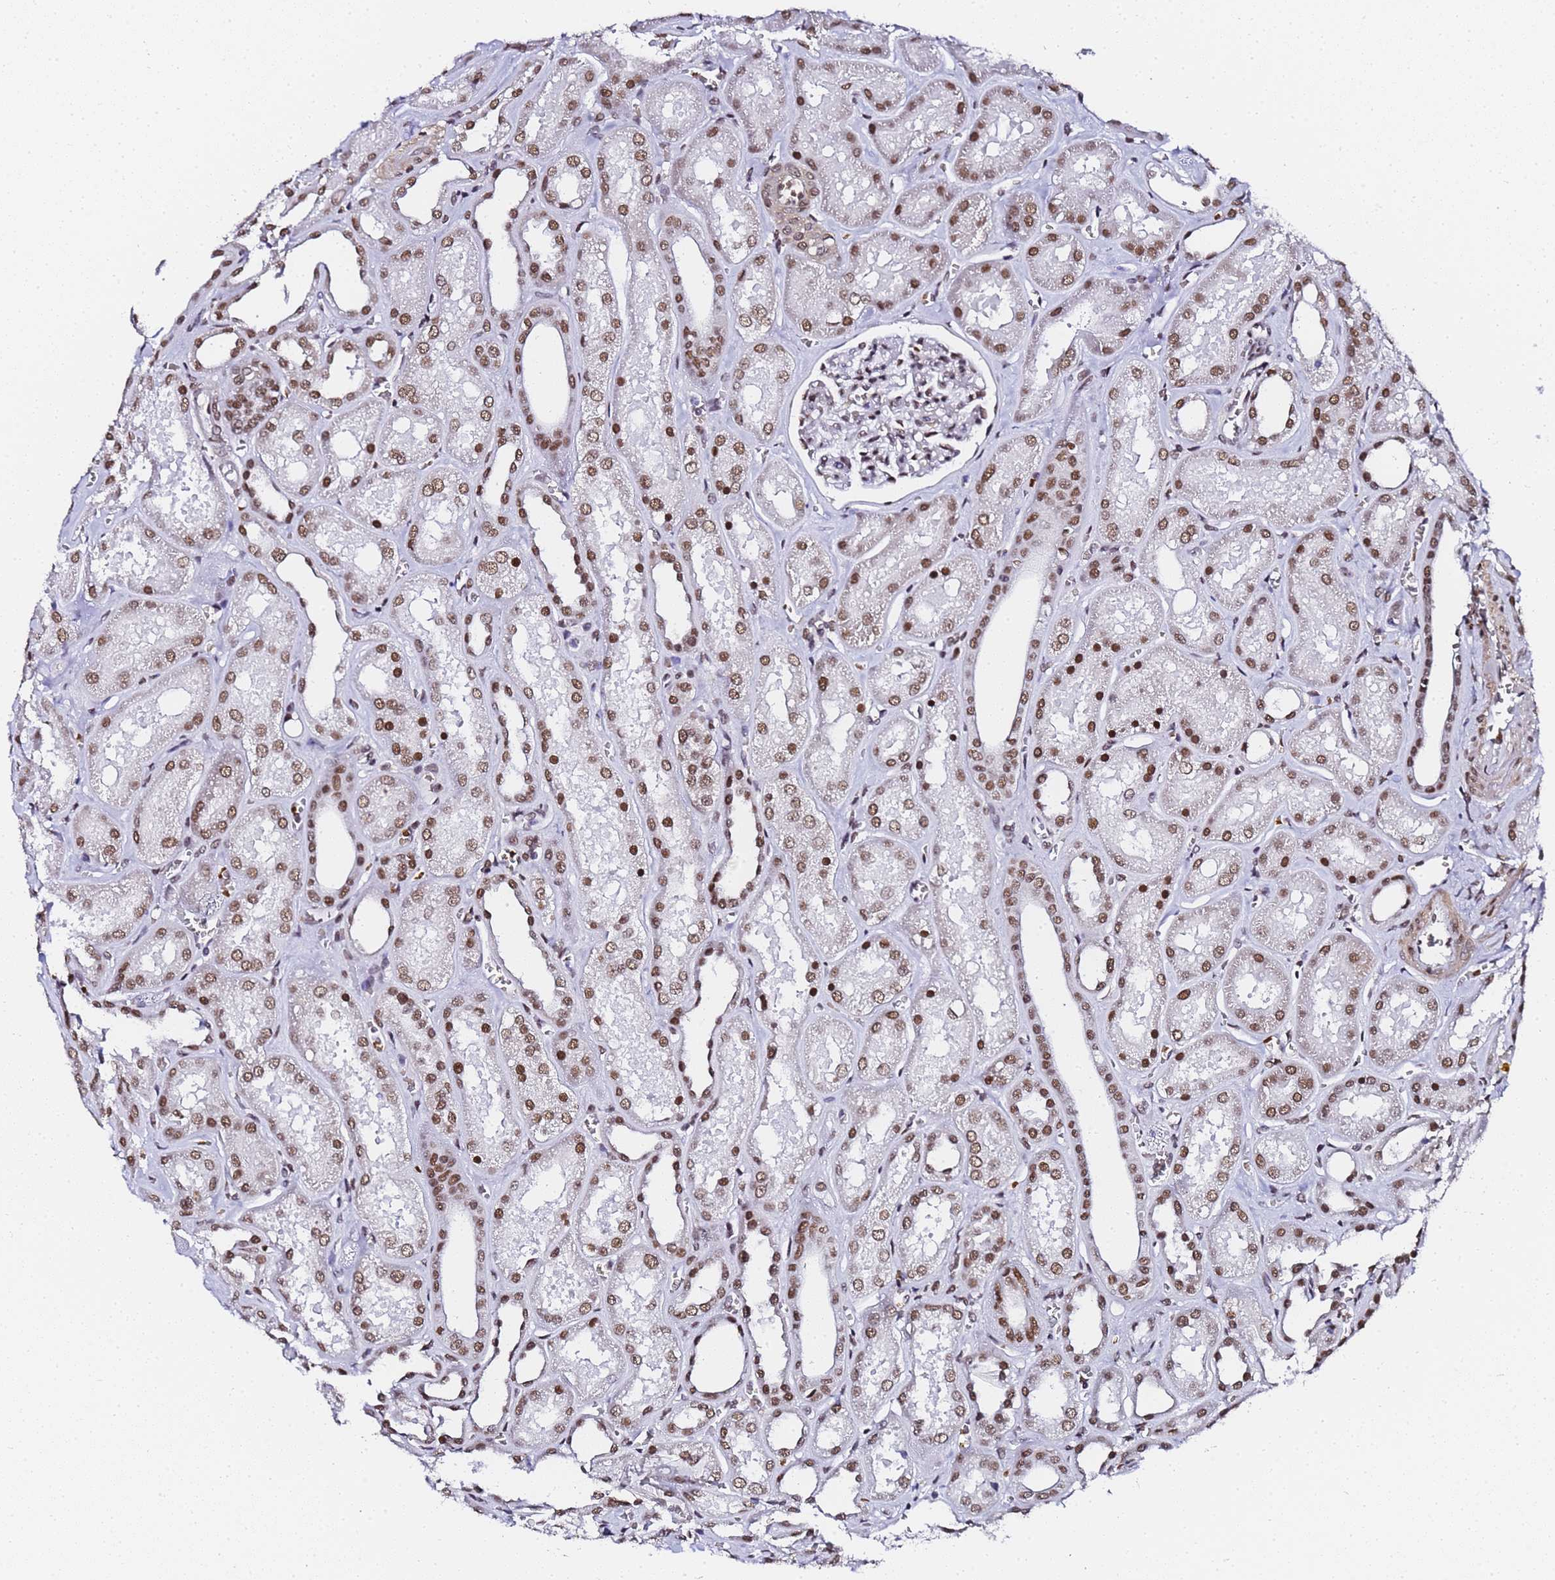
{"staining": {"intensity": "moderate", "quantity": "25%-75%", "location": "nuclear"}, "tissue": "kidney", "cell_type": "Cells in glomeruli", "image_type": "normal", "snomed": [{"axis": "morphology", "description": "Normal tissue, NOS"}, {"axis": "morphology", "description": "Adenocarcinoma, NOS"}, {"axis": "topography", "description": "Kidney"}], "caption": "Benign kidney exhibits moderate nuclear staining in about 25%-75% of cells in glomeruli, visualized by immunohistochemistry. (brown staining indicates protein expression, while blue staining denotes nuclei).", "gene": "POLR1A", "patient": {"sex": "female", "age": 68}}